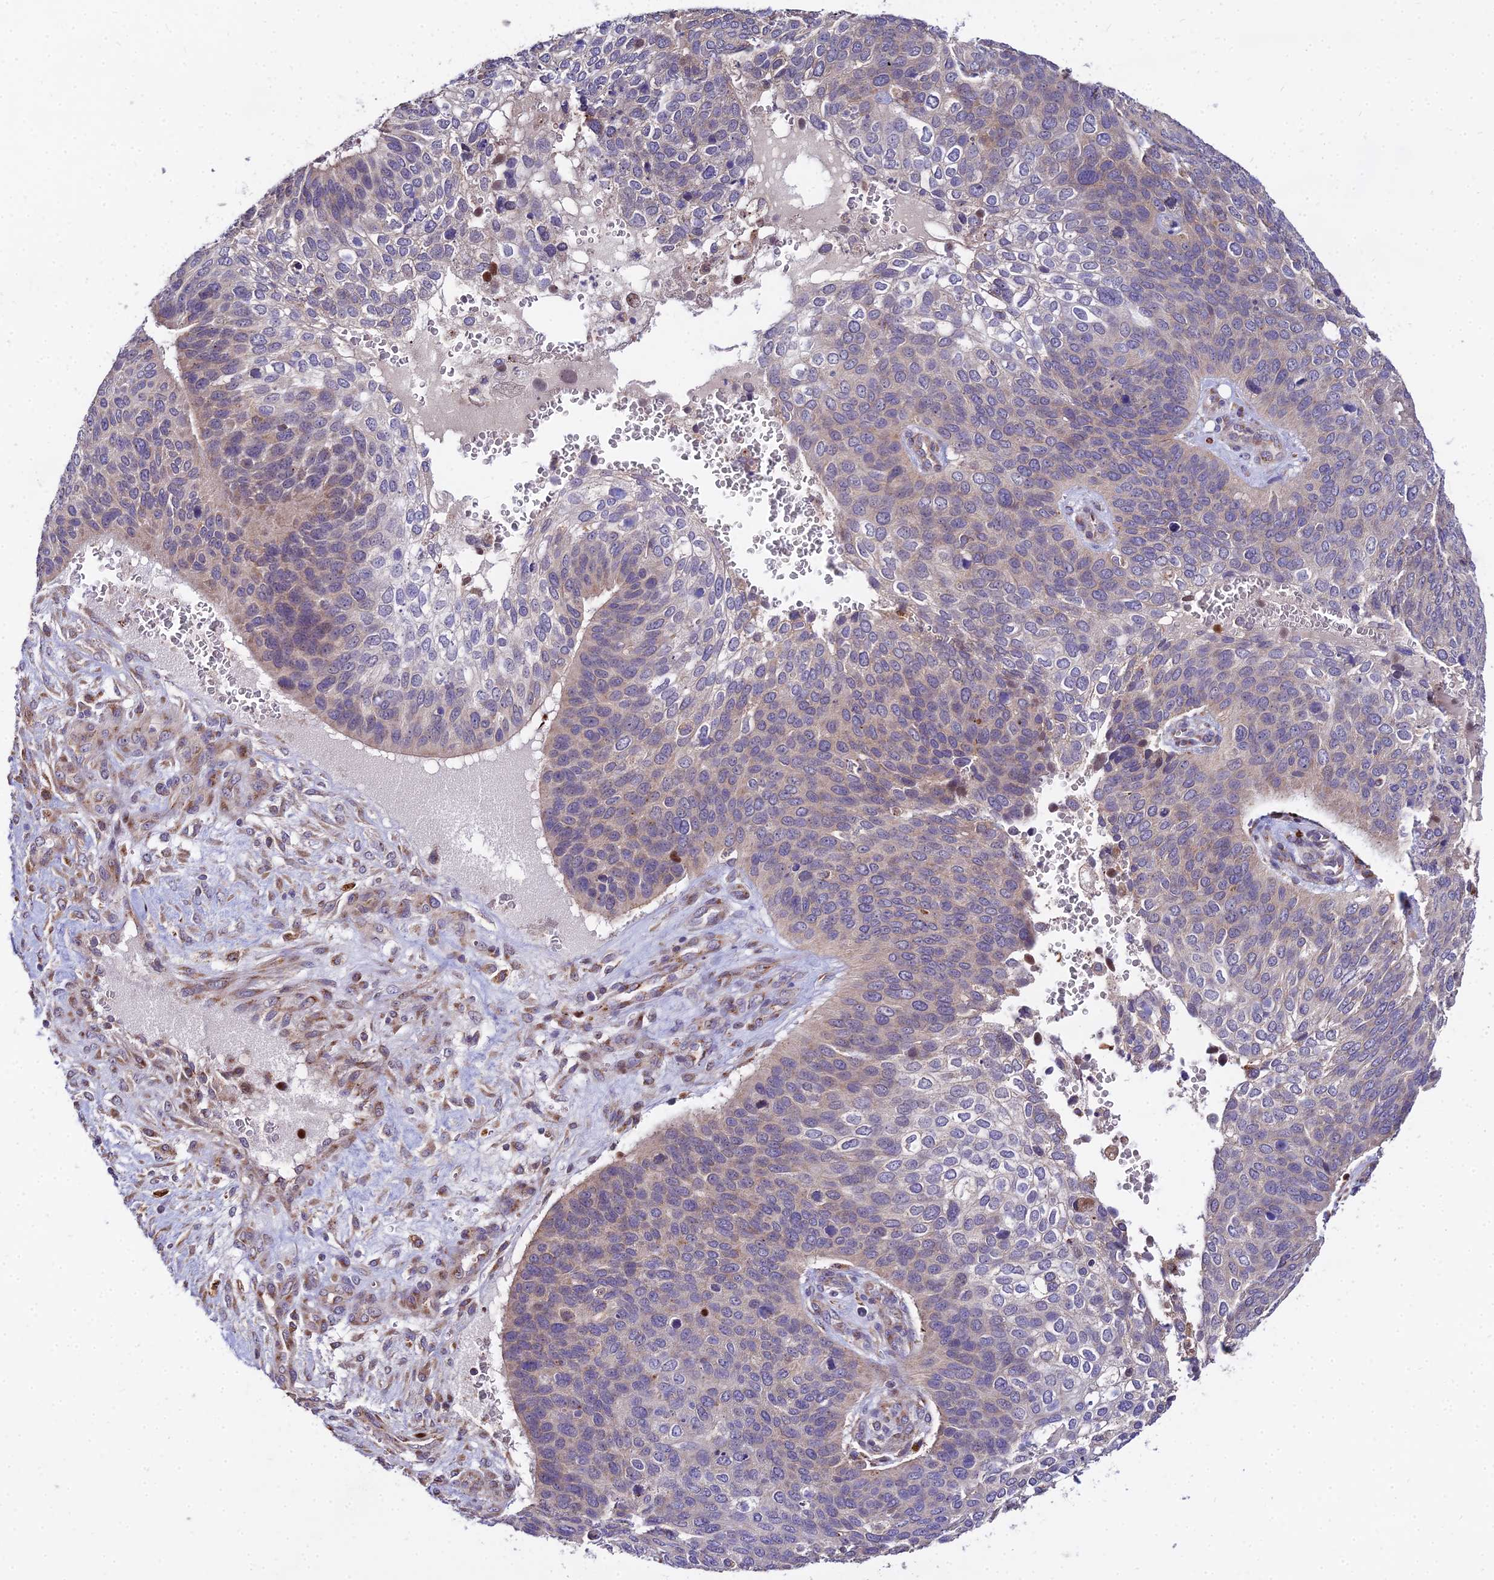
{"staining": {"intensity": "weak", "quantity": "<25%", "location": "cytoplasmic/membranous"}, "tissue": "skin cancer", "cell_type": "Tumor cells", "image_type": "cancer", "snomed": [{"axis": "morphology", "description": "Basal cell carcinoma"}, {"axis": "topography", "description": "Skin"}], "caption": "High magnification brightfield microscopy of skin basal cell carcinoma stained with DAB (brown) and counterstained with hematoxylin (blue): tumor cells show no significant staining. (DAB immunohistochemistry (IHC) visualized using brightfield microscopy, high magnification).", "gene": "PEX19", "patient": {"sex": "female", "age": 74}}